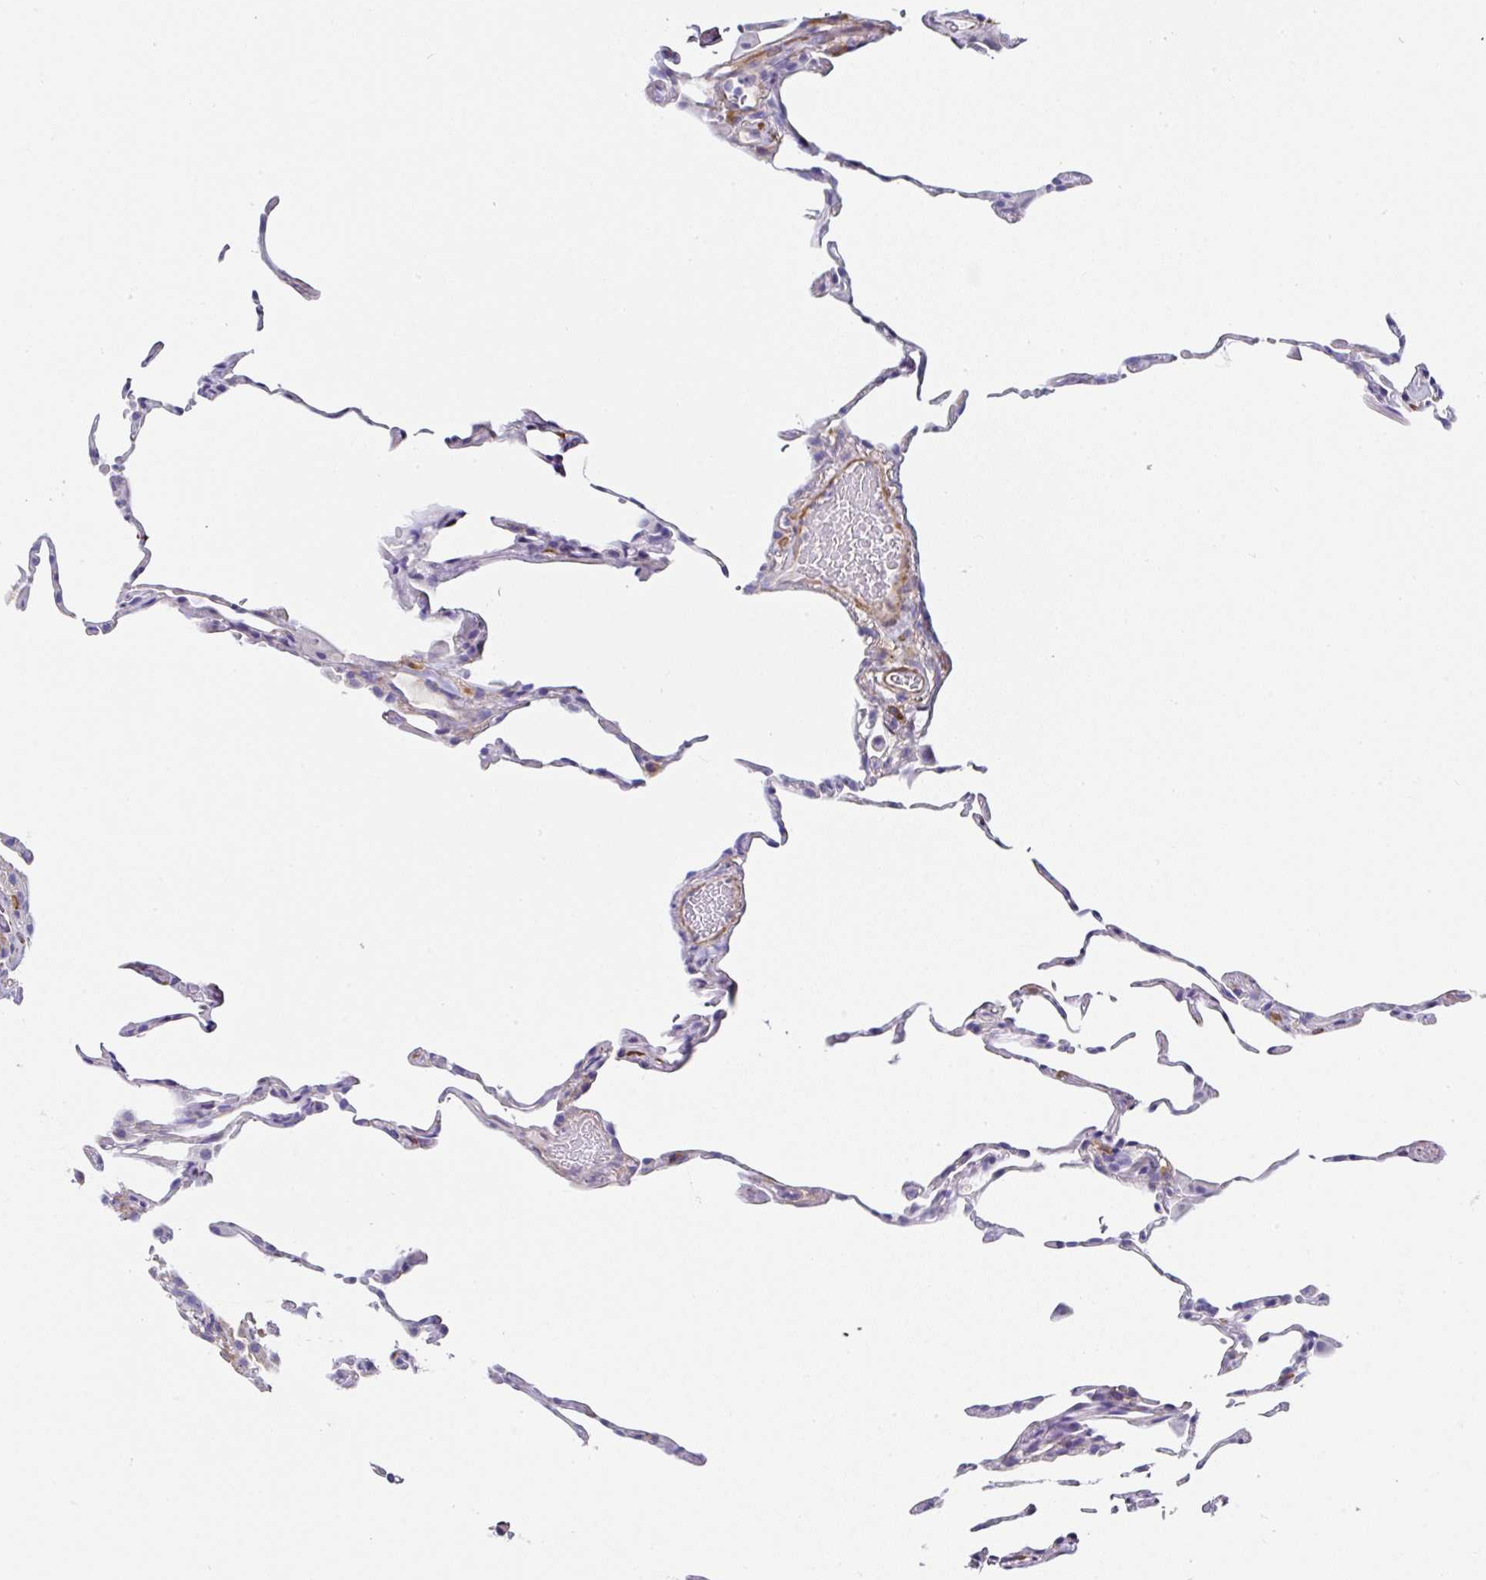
{"staining": {"intensity": "negative", "quantity": "none", "location": "none"}, "tissue": "lung", "cell_type": "Alveolar cells", "image_type": "normal", "snomed": [{"axis": "morphology", "description": "Normal tissue, NOS"}, {"axis": "topography", "description": "Lung"}], "caption": "Immunohistochemistry (IHC) micrograph of unremarkable lung: lung stained with DAB (3,3'-diaminobenzidine) demonstrates no significant protein expression in alveolar cells. (Stains: DAB immunohistochemistry (IHC) with hematoxylin counter stain, Microscopy: brightfield microscopy at high magnification).", "gene": "PPFIA4", "patient": {"sex": "female", "age": 57}}